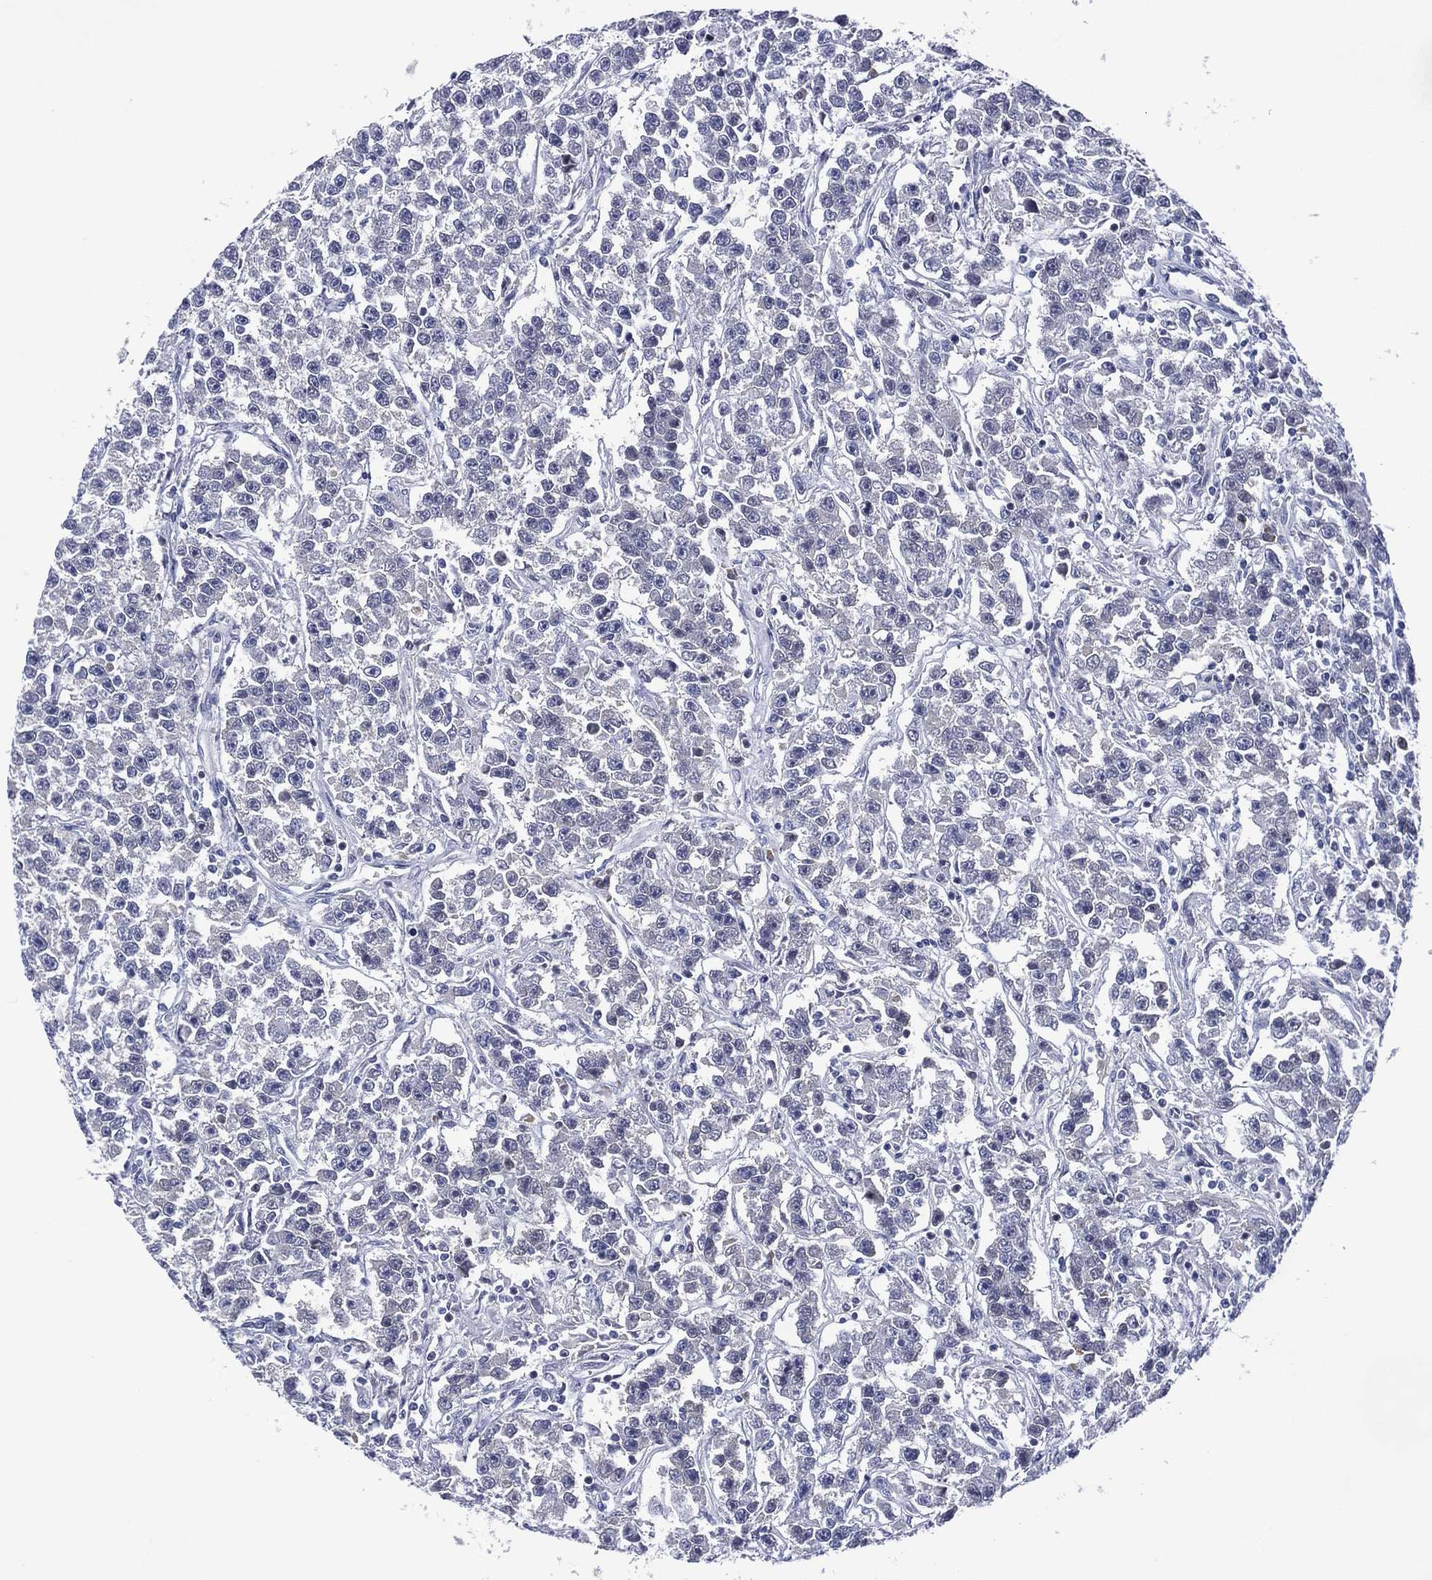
{"staining": {"intensity": "negative", "quantity": "none", "location": "none"}, "tissue": "testis cancer", "cell_type": "Tumor cells", "image_type": "cancer", "snomed": [{"axis": "morphology", "description": "Seminoma, NOS"}, {"axis": "topography", "description": "Testis"}], "caption": "This is a histopathology image of IHC staining of testis cancer, which shows no staining in tumor cells.", "gene": "USP26", "patient": {"sex": "male", "age": 59}}